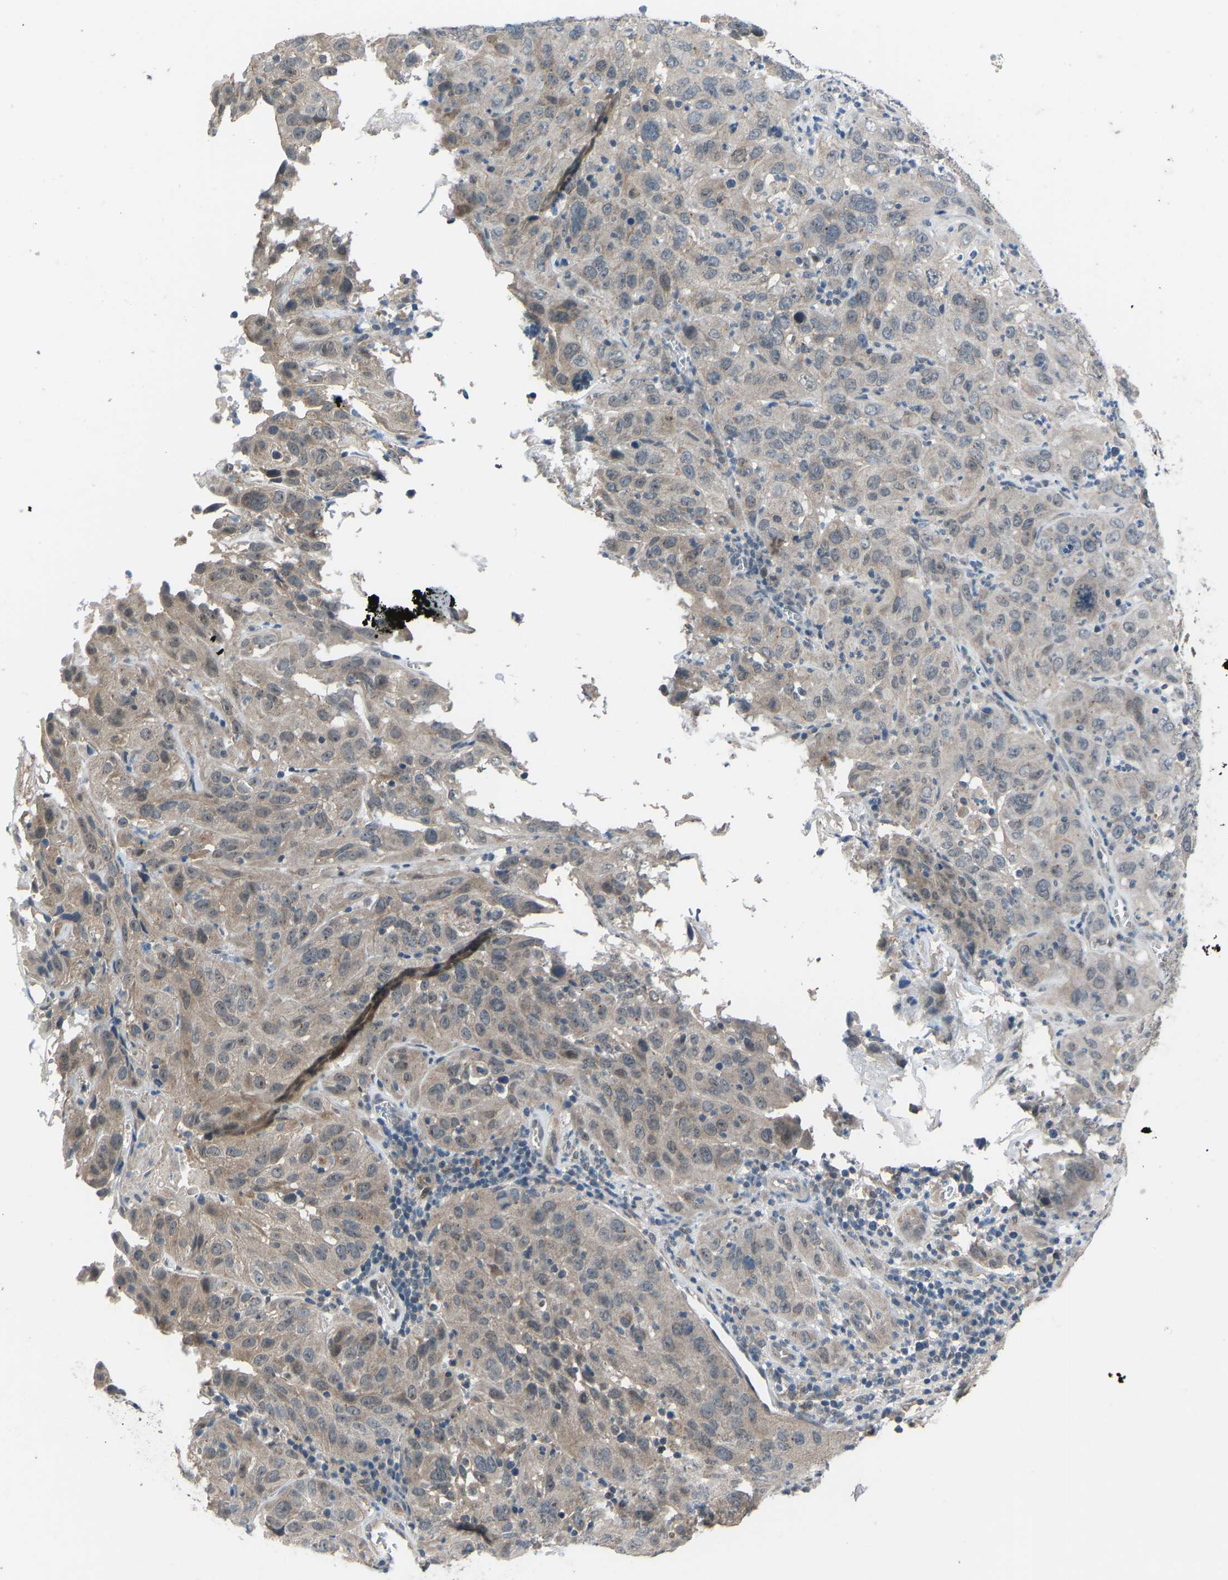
{"staining": {"intensity": "weak", "quantity": ">75%", "location": "cytoplasmic/membranous"}, "tissue": "cervical cancer", "cell_type": "Tumor cells", "image_type": "cancer", "snomed": [{"axis": "morphology", "description": "Squamous cell carcinoma, NOS"}, {"axis": "topography", "description": "Cervix"}], "caption": "IHC image of neoplastic tissue: cervical cancer (squamous cell carcinoma) stained using immunohistochemistry (IHC) demonstrates low levels of weak protein expression localized specifically in the cytoplasmic/membranous of tumor cells, appearing as a cytoplasmic/membranous brown color.", "gene": "CDK2AP1", "patient": {"sex": "female", "age": 32}}